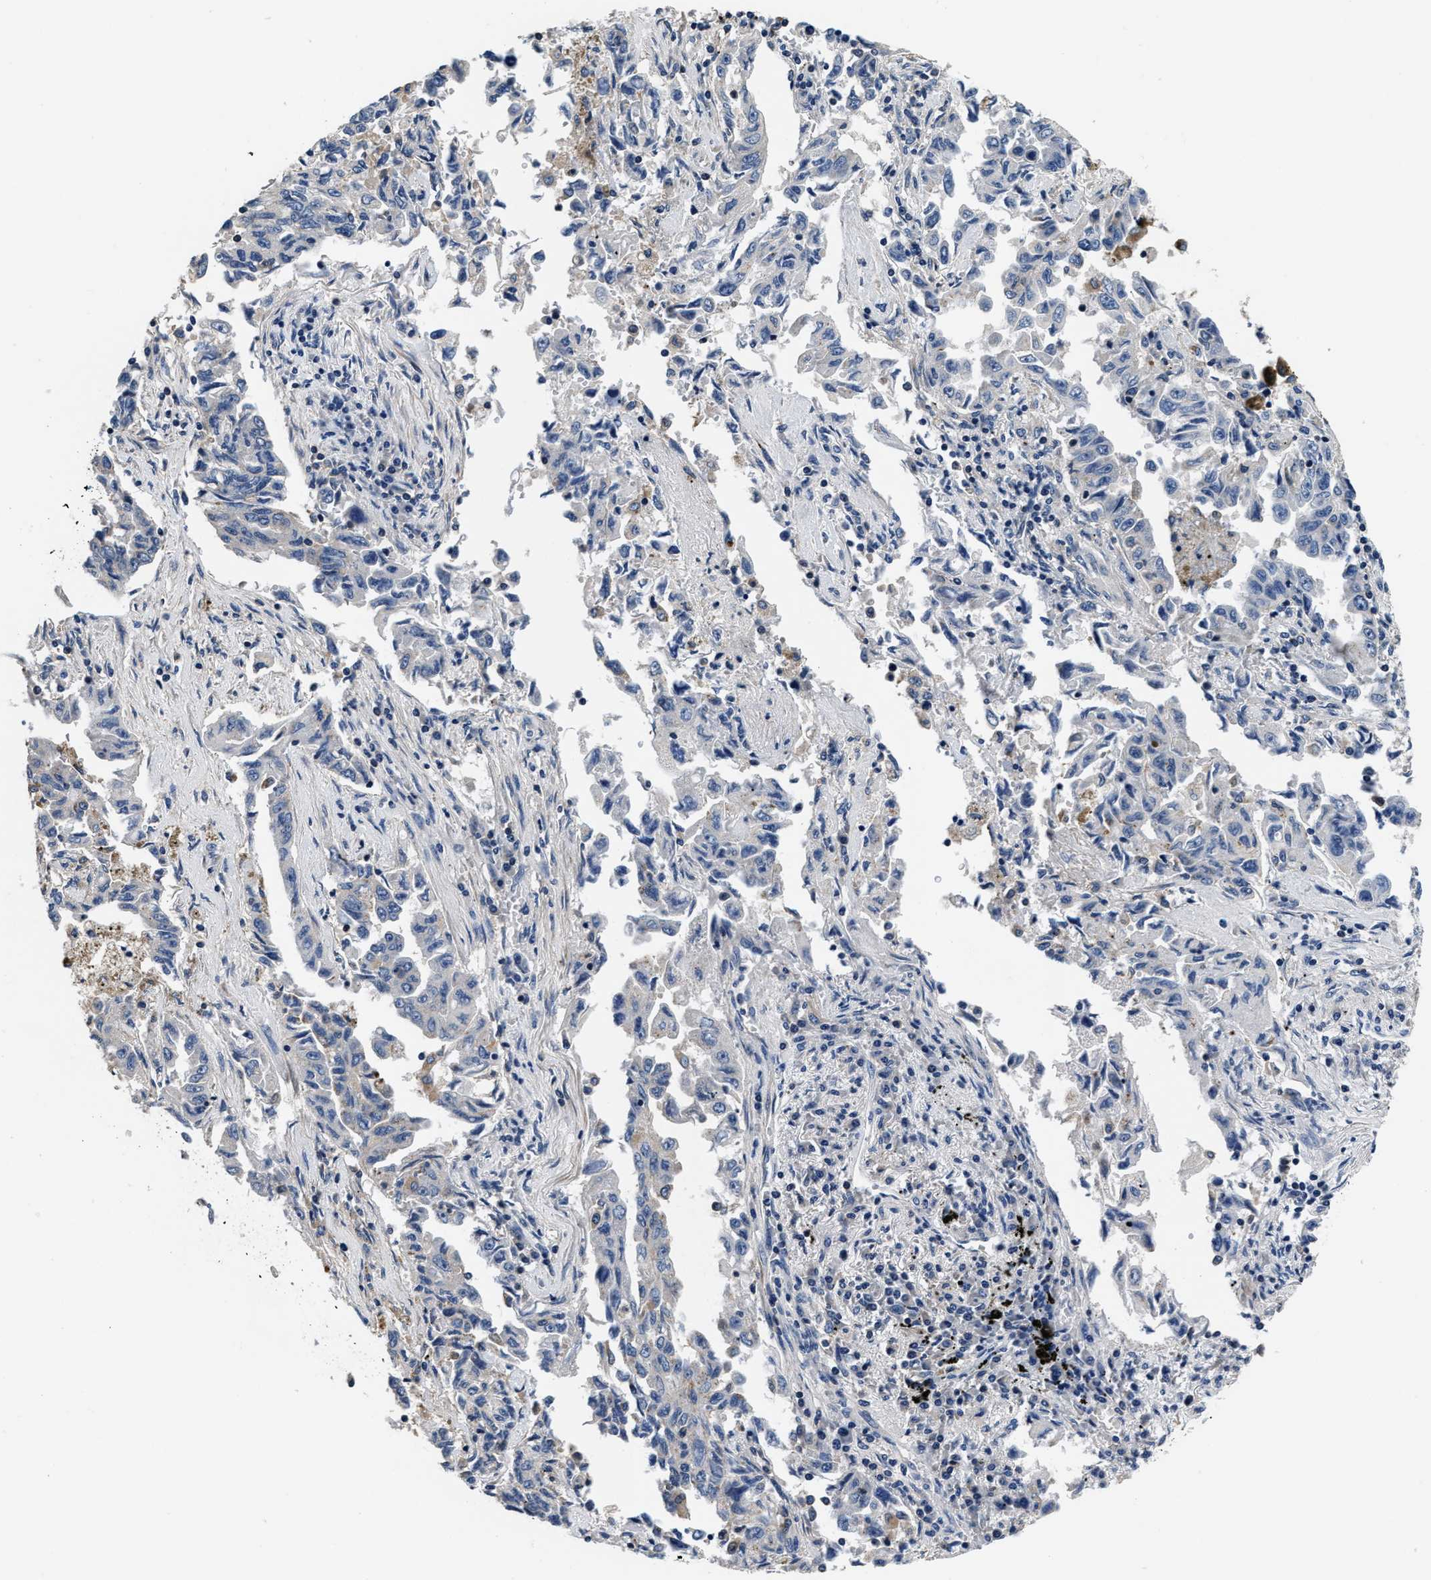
{"staining": {"intensity": "negative", "quantity": "none", "location": "none"}, "tissue": "lung cancer", "cell_type": "Tumor cells", "image_type": "cancer", "snomed": [{"axis": "morphology", "description": "Adenocarcinoma, NOS"}, {"axis": "topography", "description": "Lung"}], "caption": "An immunohistochemistry (IHC) micrograph of adenocarcinoma (lung) is shown. There is no staining in tumor cells of adenocarcinoma (lung).", "gene": "ANKIB1", "patient": {"sex": "female", "age": 51}}